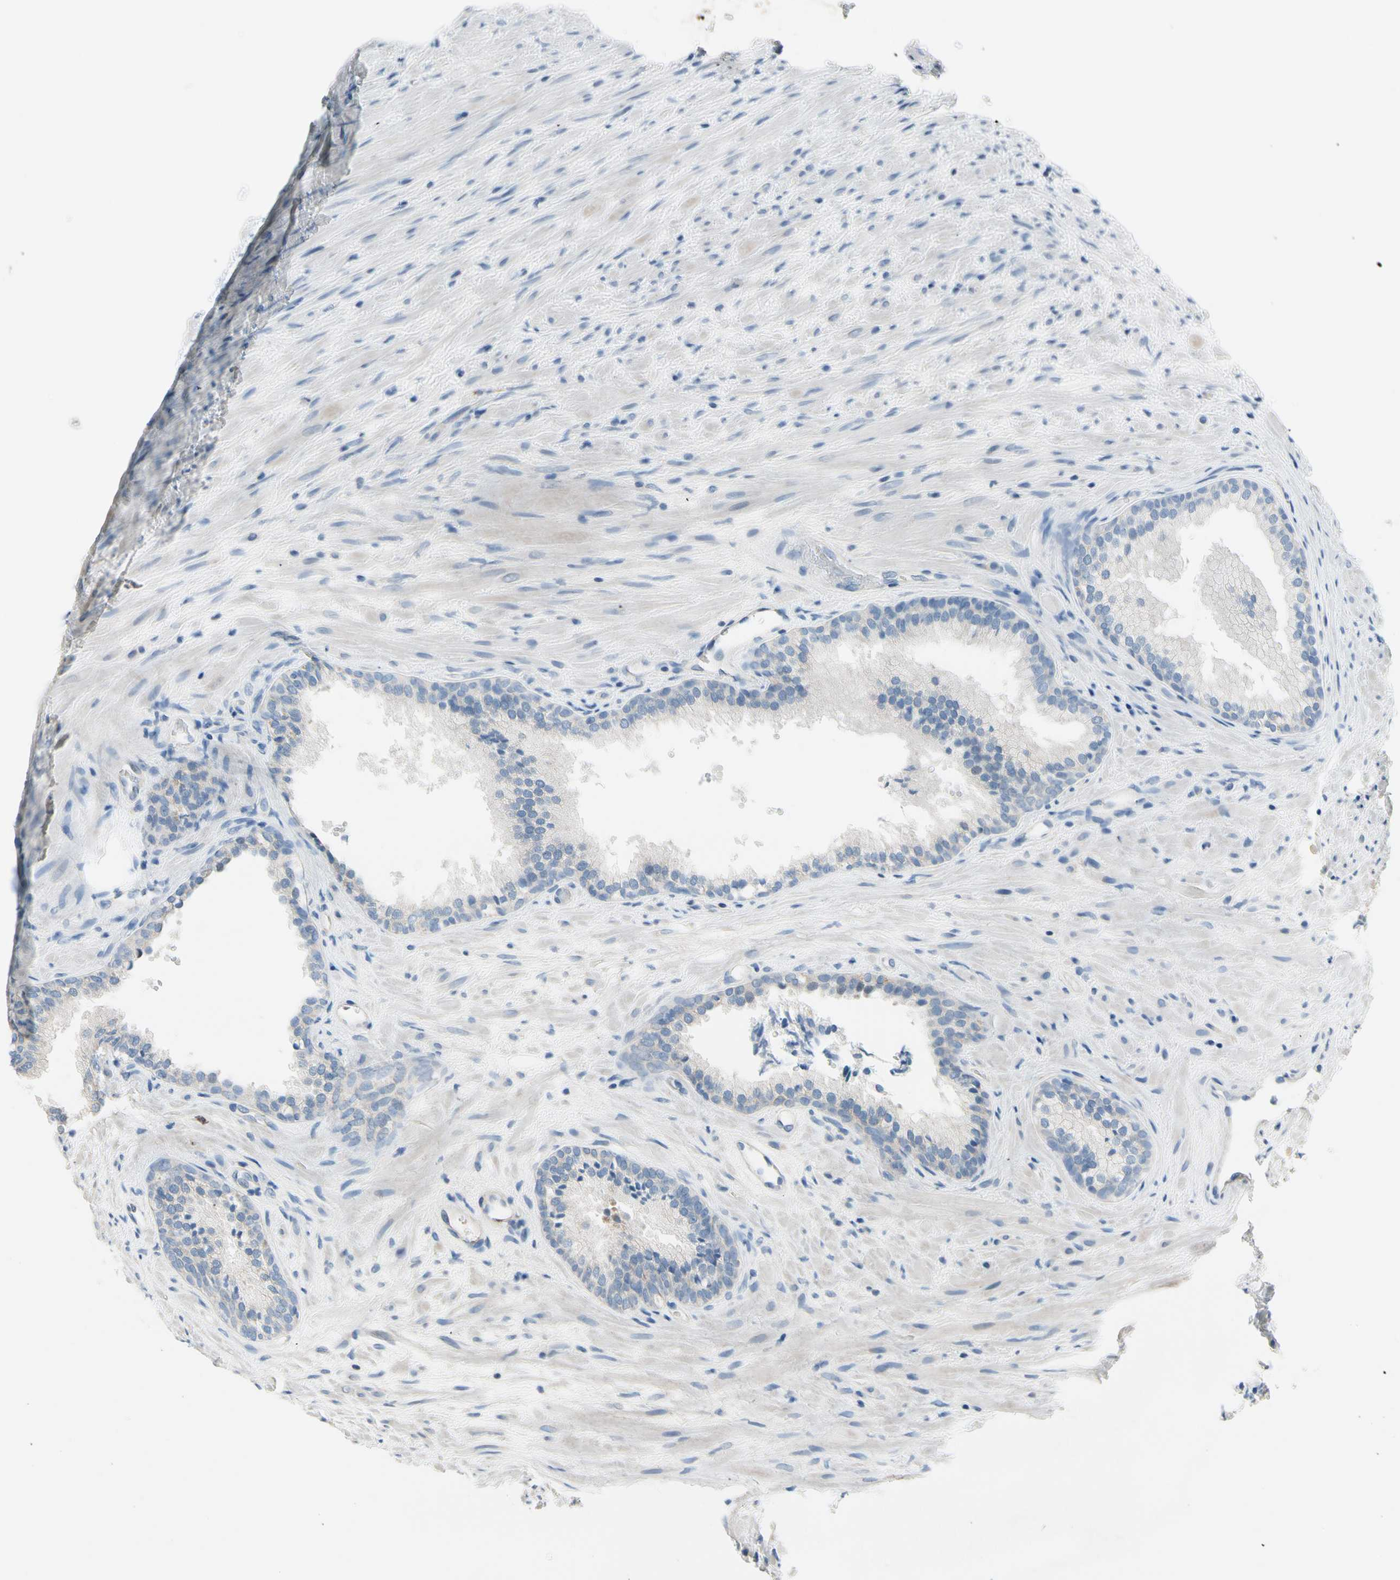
{"staining": {"intensity": "negative", "quantity": "none", "location": "none"}, "tissue": "prostate", "cell_type": "Glandular cells", "image_type": "normal", "snomed": [{"axis": "morphology", "description": "Normal tissue, NOS"}, {"axis": "topography", "description": "Prostate"}], "caption": "The IHC image has no significant expression in glandular cells of prostate. The staining was performed using DAB to visualize the protein expression in brown, while the nuclei were stained in blue with hematoxylin (Magnification: 20x).", "gene": "CKAP2", "patient": {"sex": "male", "age": 76}}